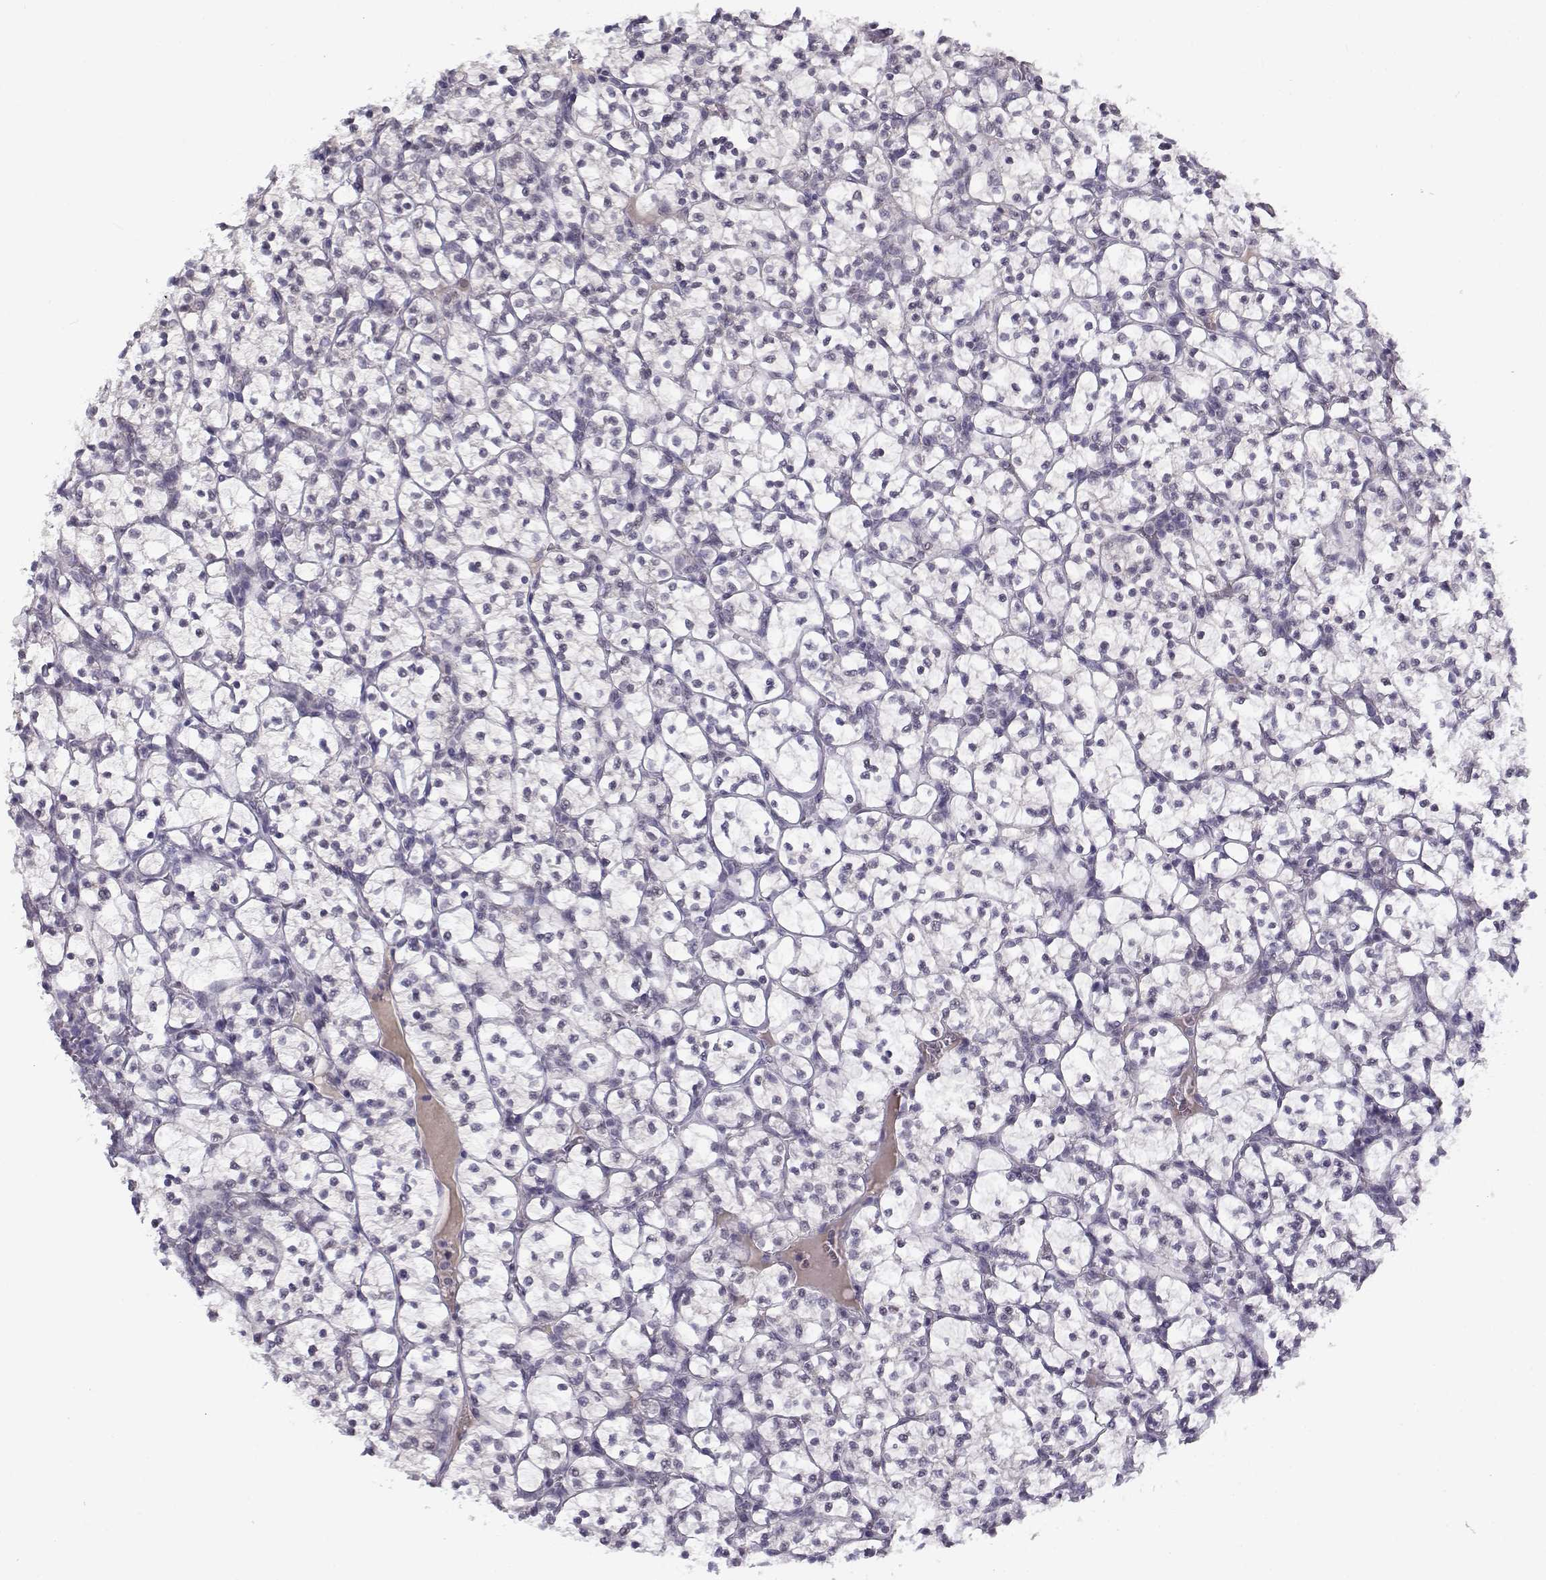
{"staining": {"intensity": "negative", "quantity": "none", "location": "none"}, "tissue": "renal cancer", "cell_type": "Tumor cells", "image_type": "cancer", "snomed": [{"axis": "morphology", "description": "Adenocarcinoma, NOS"}, {"axis": "topography", "description": "Kidney"}], "caption": "Tumor cells show no significant expression in renal adenocarcinoma.", "gene": "C16orf86", "patient": {"sex": "female", "age": 89}}